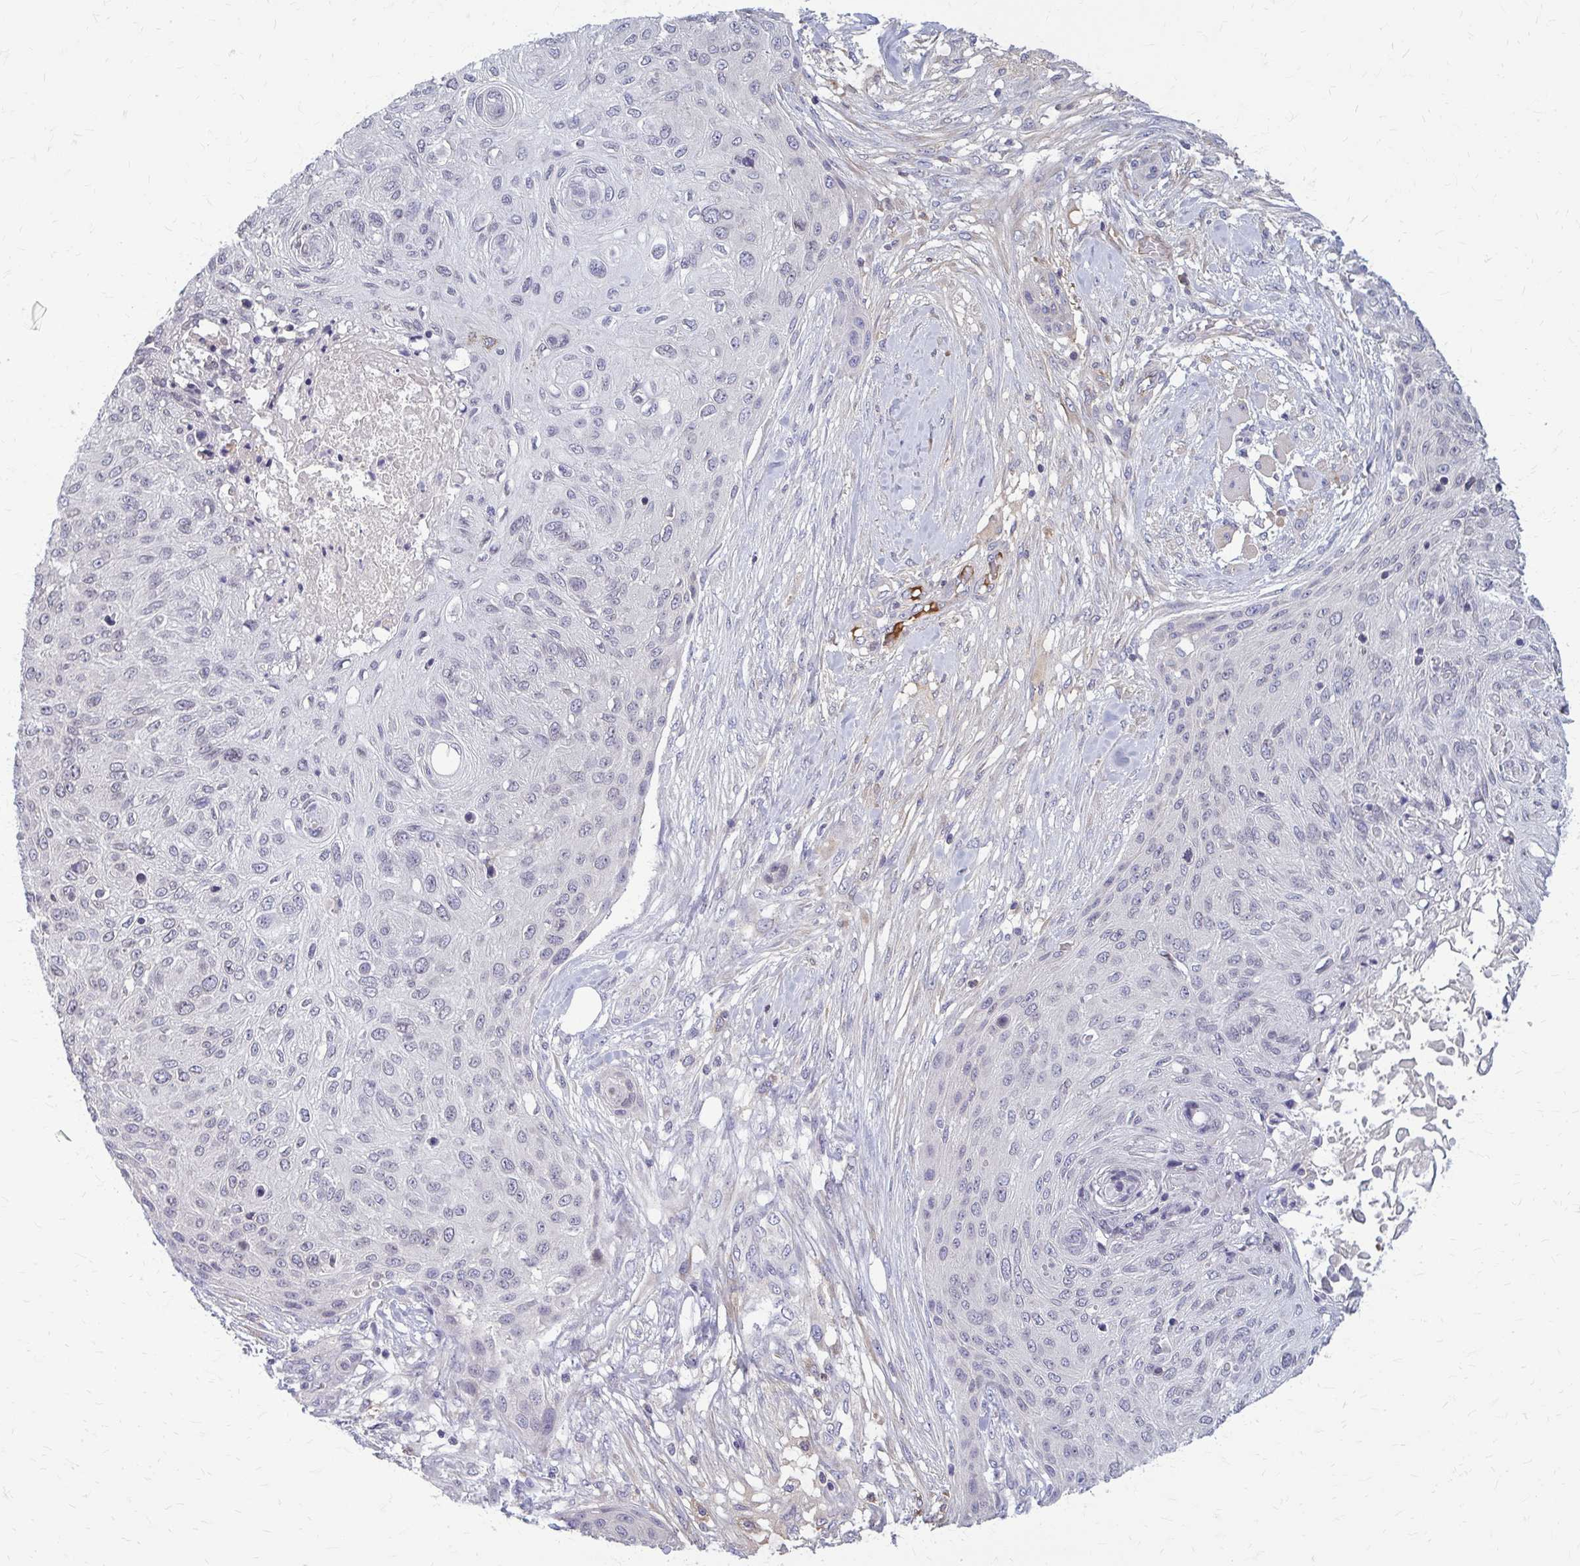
{"staining": {"intensity": "negative", "quantity": "none", "location": "none"}, "tissue": "skin cancer", "cell_type": "Tumor cells", "image_type": "cancer", "snomed": [{"axis": "morphology", "description": "Squamous cell carcinoma, NOS"}, {"axis": "topography", "description": "Skin"}], "caption": "A photomicrograph of skin squamous cell carcinoma stained for a protein reveals no brown staining in tumor cells.", "gene": "MCRIP2", "patient": {"sex": "female", "age": 87}}